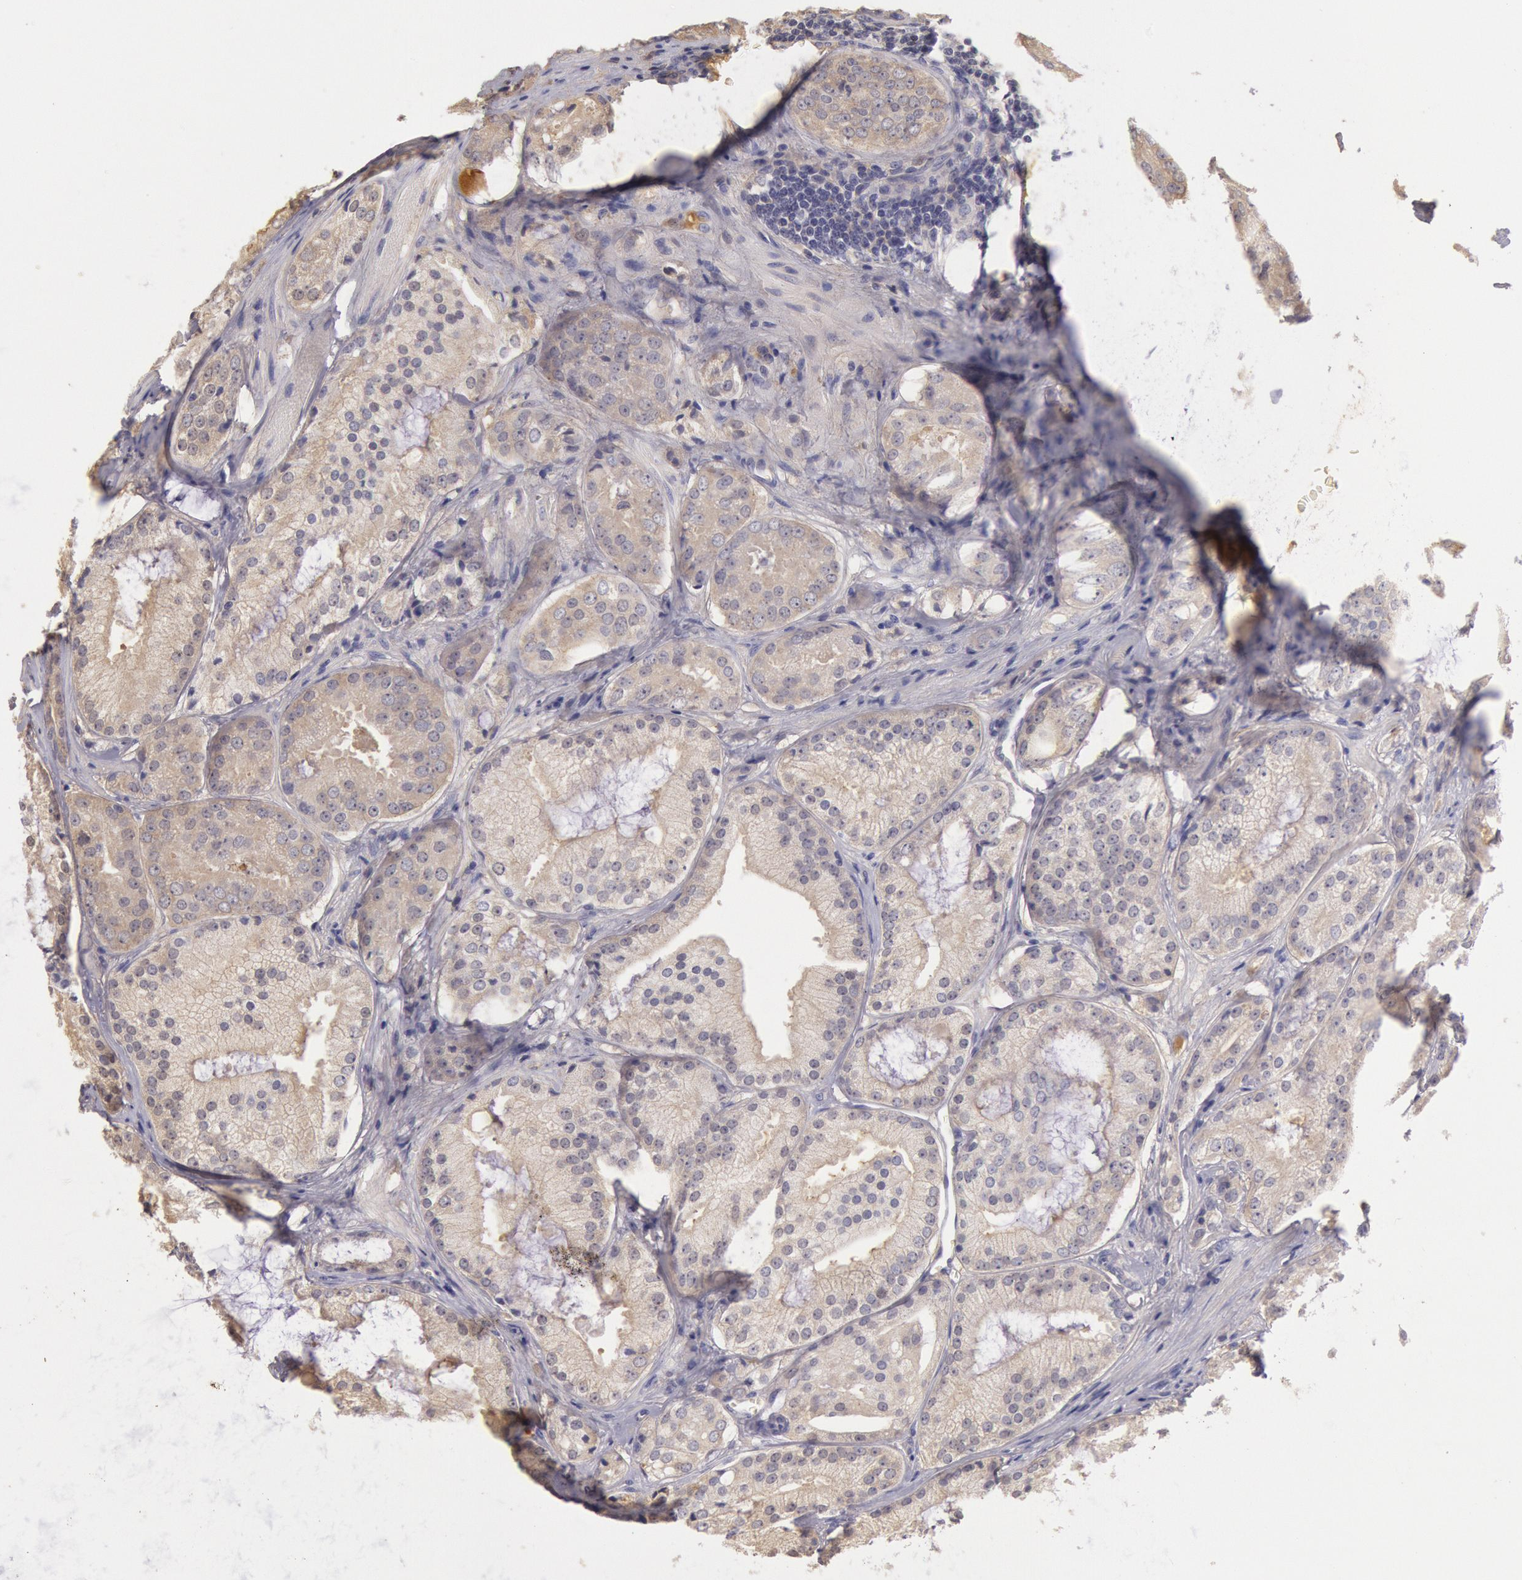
{"staining": {"intensity": "negative", "quantity": "none", "location": "none"}, "tissue": "prostate cancer", "cell_type": "Tumor cells", "image_type": "cancer", "snomed": [{"axis": "morphology", "description": "Adenocarcinoma, Medium grade"}, {"axis": "topography", "description": "Prostate"}], "caption": "Protein analysis of prostate cancer shows no significant staining in tumor cells.", "gene": "C1R", "patient": {"sex": "male", "age": 60}}